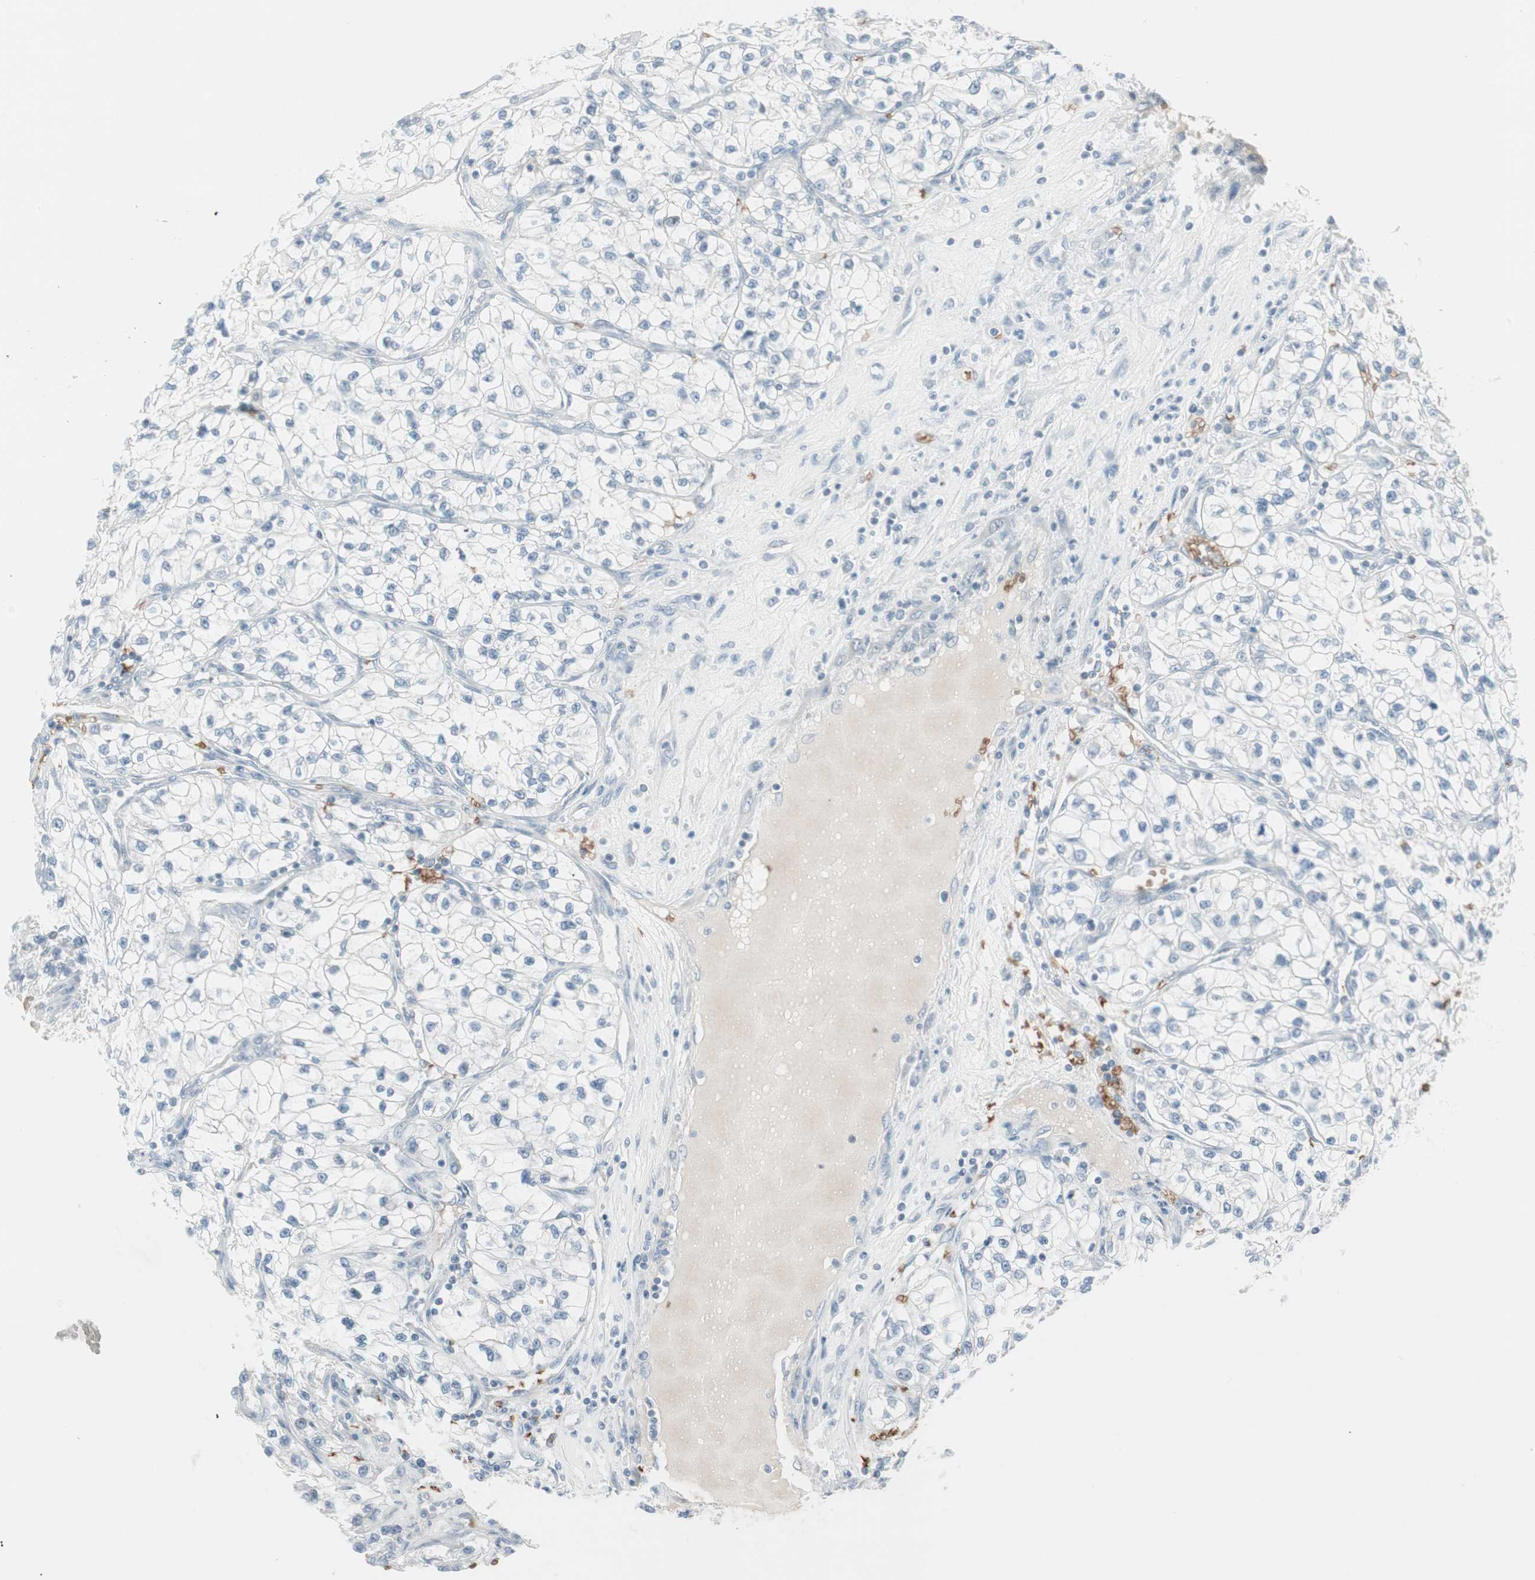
{"staining": {"intensity": "negative", "quantity": "none", "location": "none"}, "tissue": "renal cancer", "cell_type": "Tumor cells", "image_type": "cancer", "snomed": [{"axis": "morphology", "description": "Adenocarcinoma, NOS"}, {"axis": "topography", "description": "Kidney"}], "caption": "A high-resolution histopathology image shows immunohistochemistry staining of renal cancer (adenocarcinoma), which demonstrates no significant positivity in tumor cells.", "gene": "MAP4K1", "patient": {"sex": "female", "age": 57}}